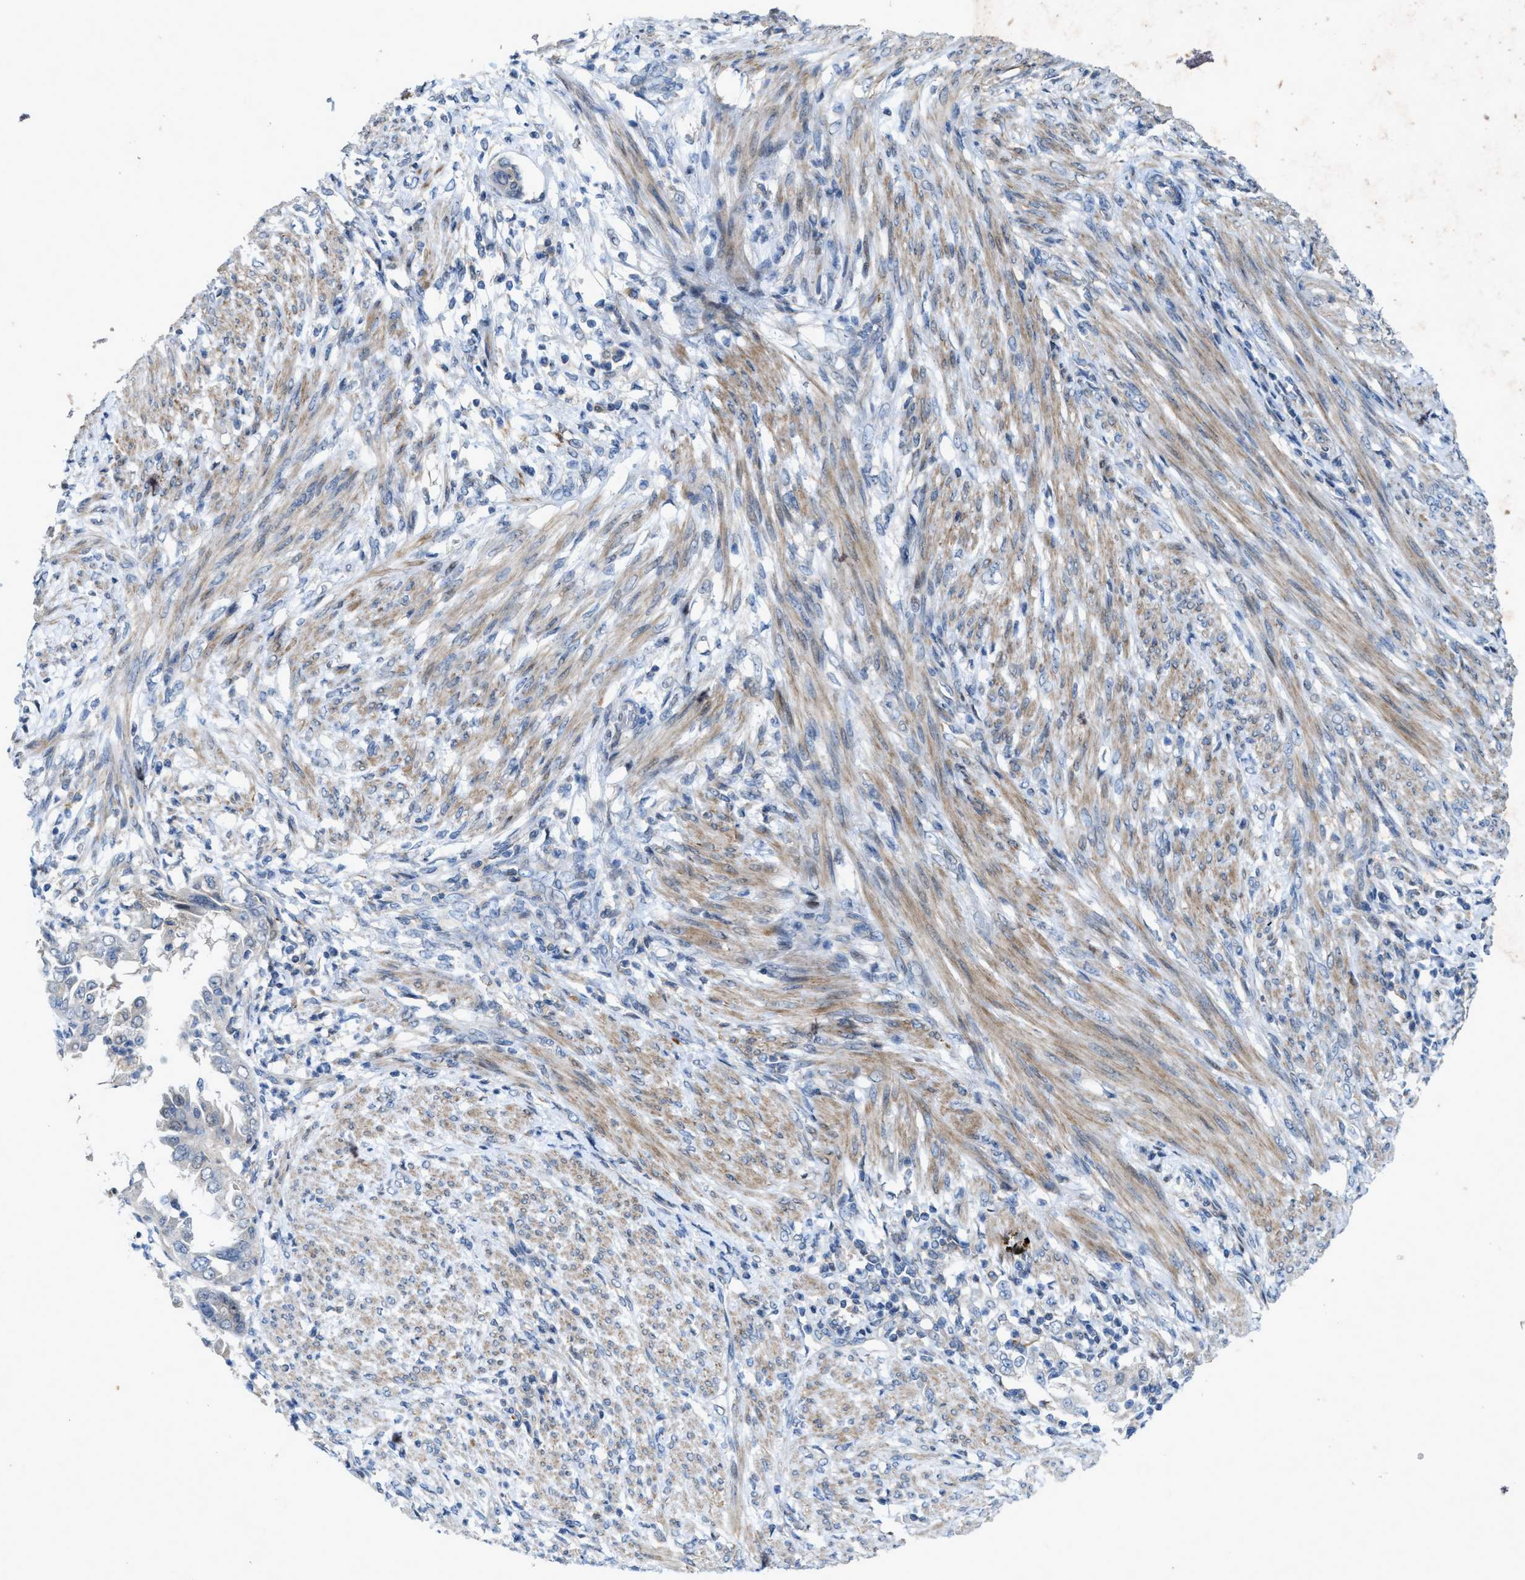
{"staining": {"intensity": "negative", "quantity": "none", "location": "none"}, "tissue": "endometrial cancer", "cell_type": "Tumor cells", "image_type": "cancer", "snomed": [{"axis": "morphology", "description": "Adenocarcinoma, NOS"}, {"axis": "topography", "description": "Endometrium"}], "caption": "Endometrial adenocarcinoma was stained to show a protein in brown. There is no significant expression in tumor cells. Brightfield microscopy of immunohistochemistry (IHC) stained with DAB (brown) and hematoxylin (blue), captured at high magnification.", "gene": "URGCP", "patient": {"sex": "female", "age": 85}}